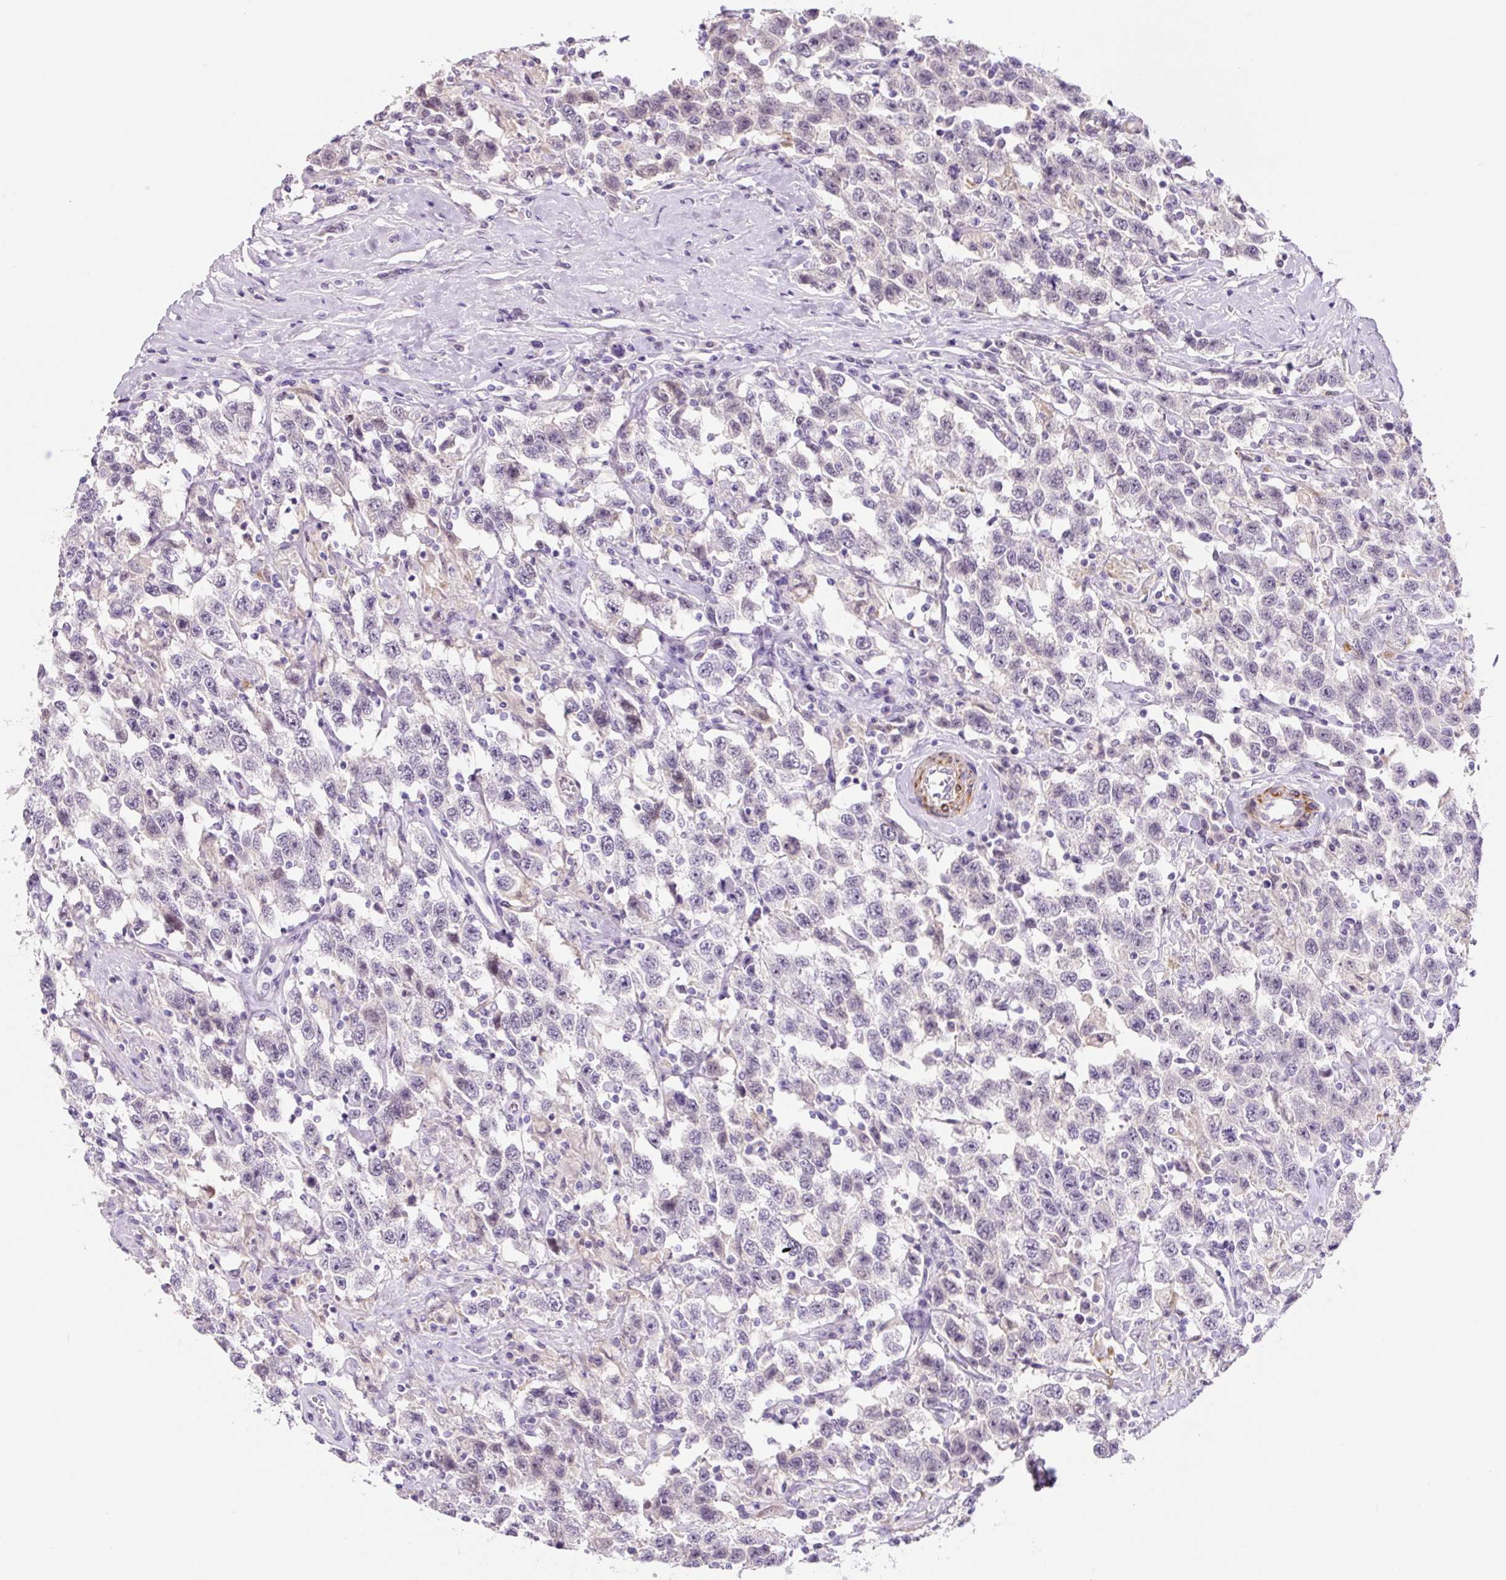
{"staining": {"intensity": "negative", "quantity": "none", "location": "none"}, "tissue": "testis cancer", "cell_type": "Tumor cells", "image_type": "cancer", "snomed": [{"axis": "morphology", "description": "Seminoma, NOS"}, {"axis": "topography", "description": "Testis"}], "caption": "Immunohistochemical staining of testis seminoma displays no significant expression in tumor cells.", "gene": "CCL25", "patient": {"sex": "male", "age": 41}}